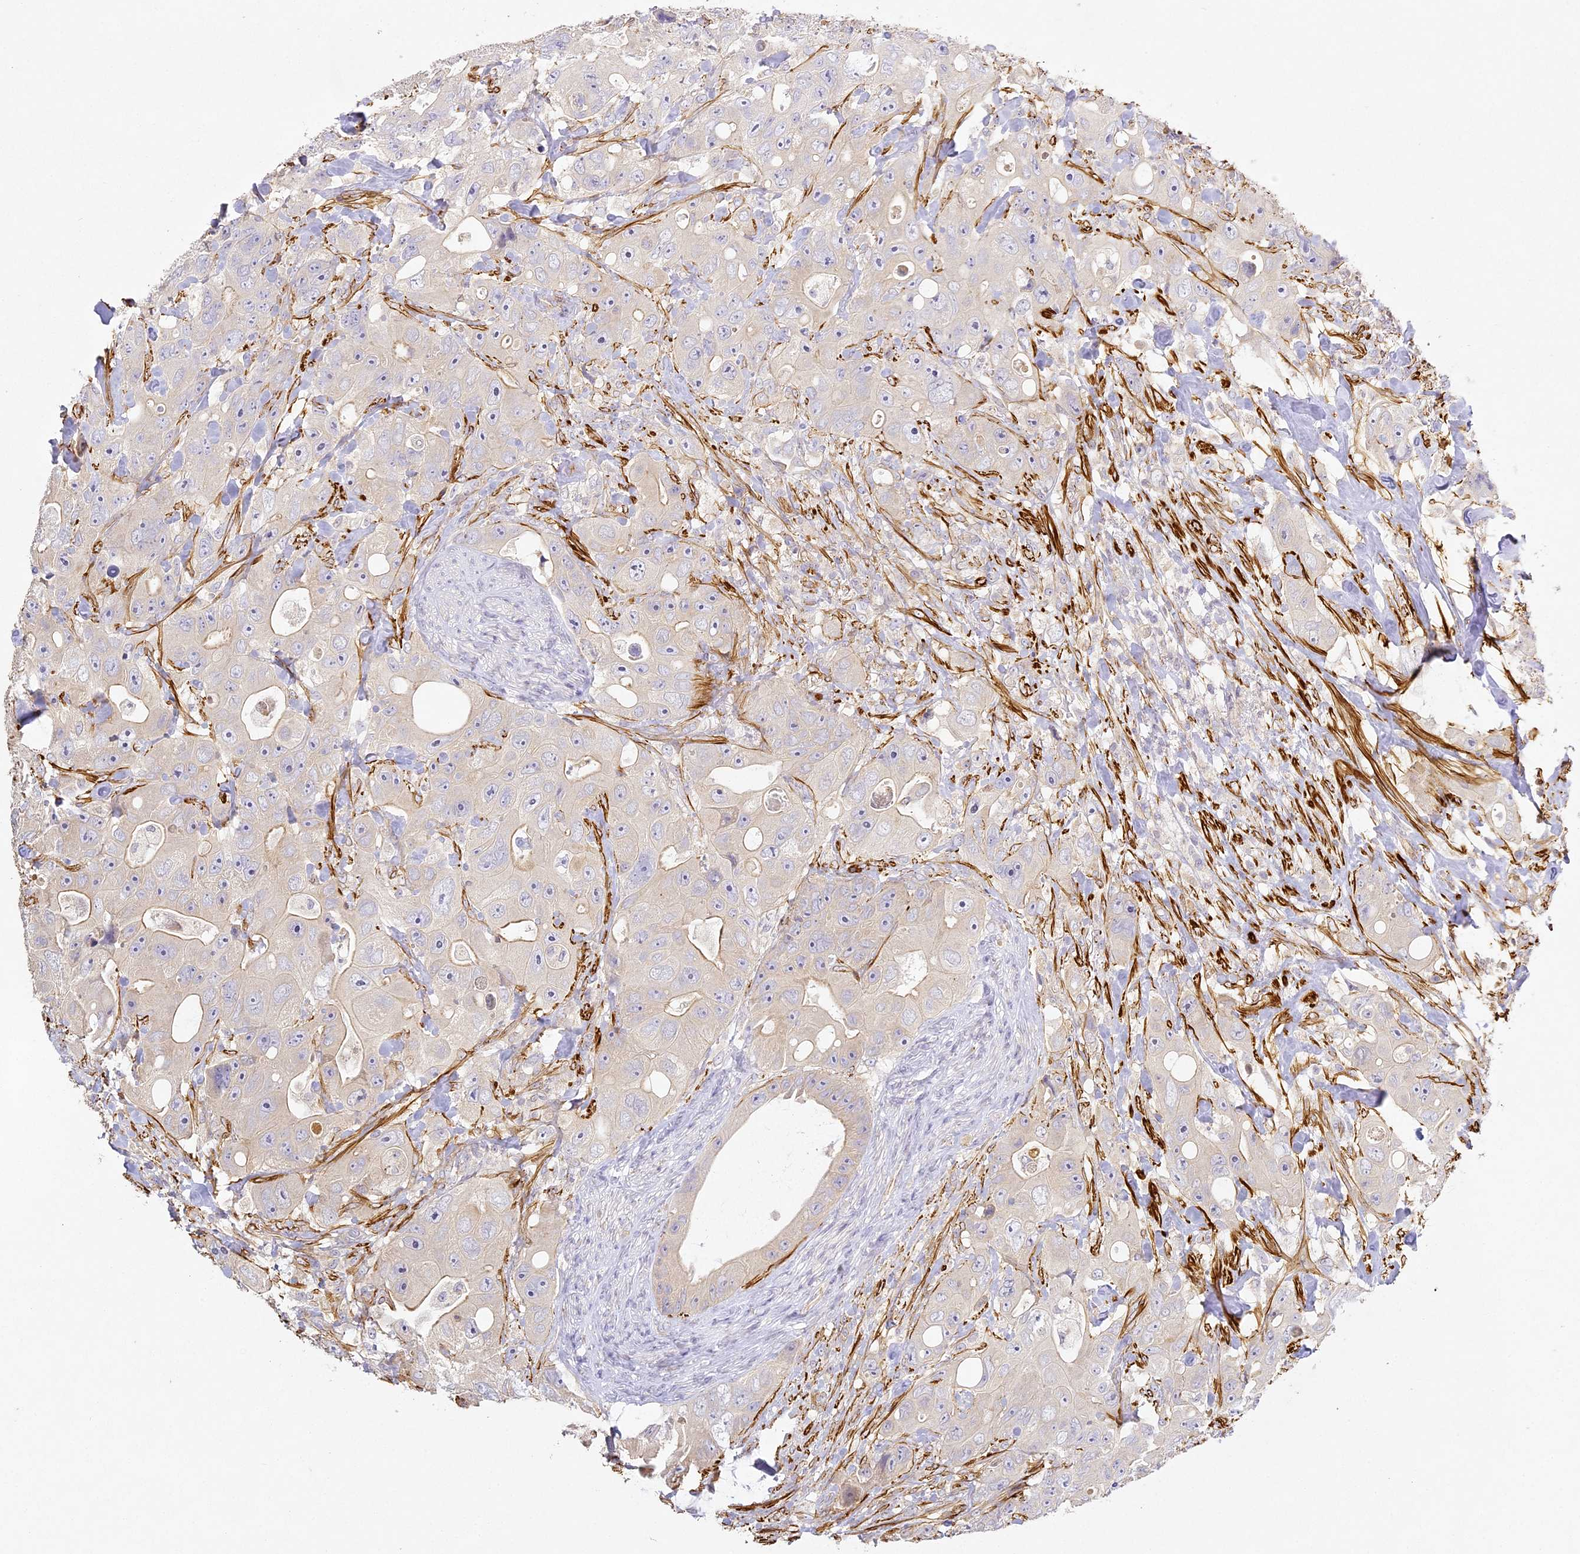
{"staining": {"intensity": "negative", "quantity": "none", "location": "none"}, "tissue": "colorectal cancer", "cell_type": "Tumor cells", "image_type": "cancer", "snomed": [{"axis": "morphology", "description": "Adenocarcinoma, NOS"}, {"axis": "topography", "description": "Colon"}], "caption": "Photomicrograph shows no significant protein expression in tumor cells of adenocarcinoma (colorectal).", "gene": "MED28", "patient": {"sex": "female", "age": 46}}